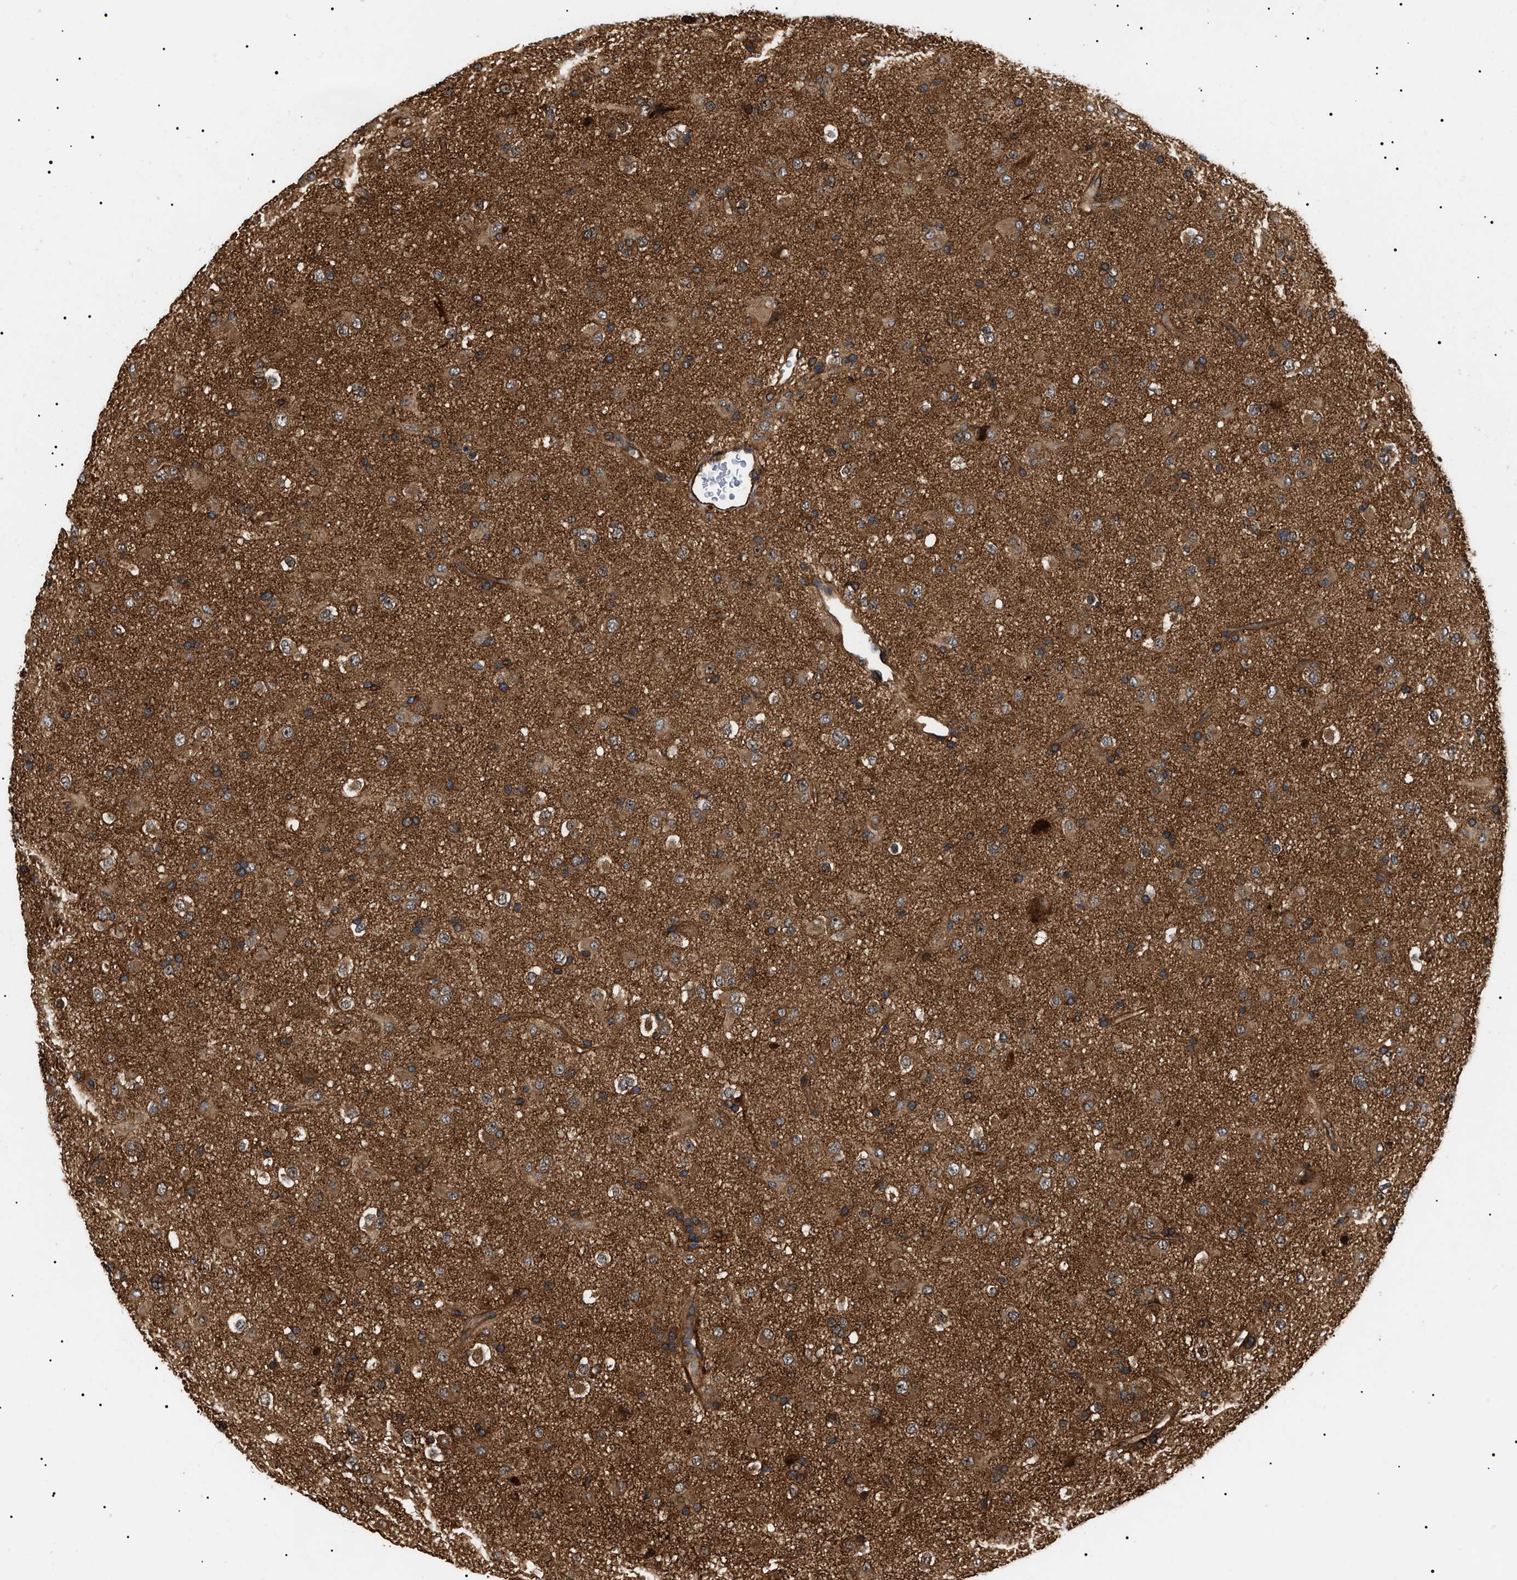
{"staining": {"intensity": "moderate", "quantity": ">75%", "location": "cytoplasmic/membranous"}, "tissue": "glioma", "cell_type": "Tumor cells", "image_type": "cancer", "snomed": [{"axis": "morphology", "description": "Glioma, malignant, Low grade"}, {"axis": "topography", "description": "Brain"}], "caption": "Immunohistochemical staining of glioma displays moderate cytoplasmic/membranous protein expression in about >75% of tumor cells.", "gene": "SH3GLB2", "patient": {"sex": "male", "age": 65}}